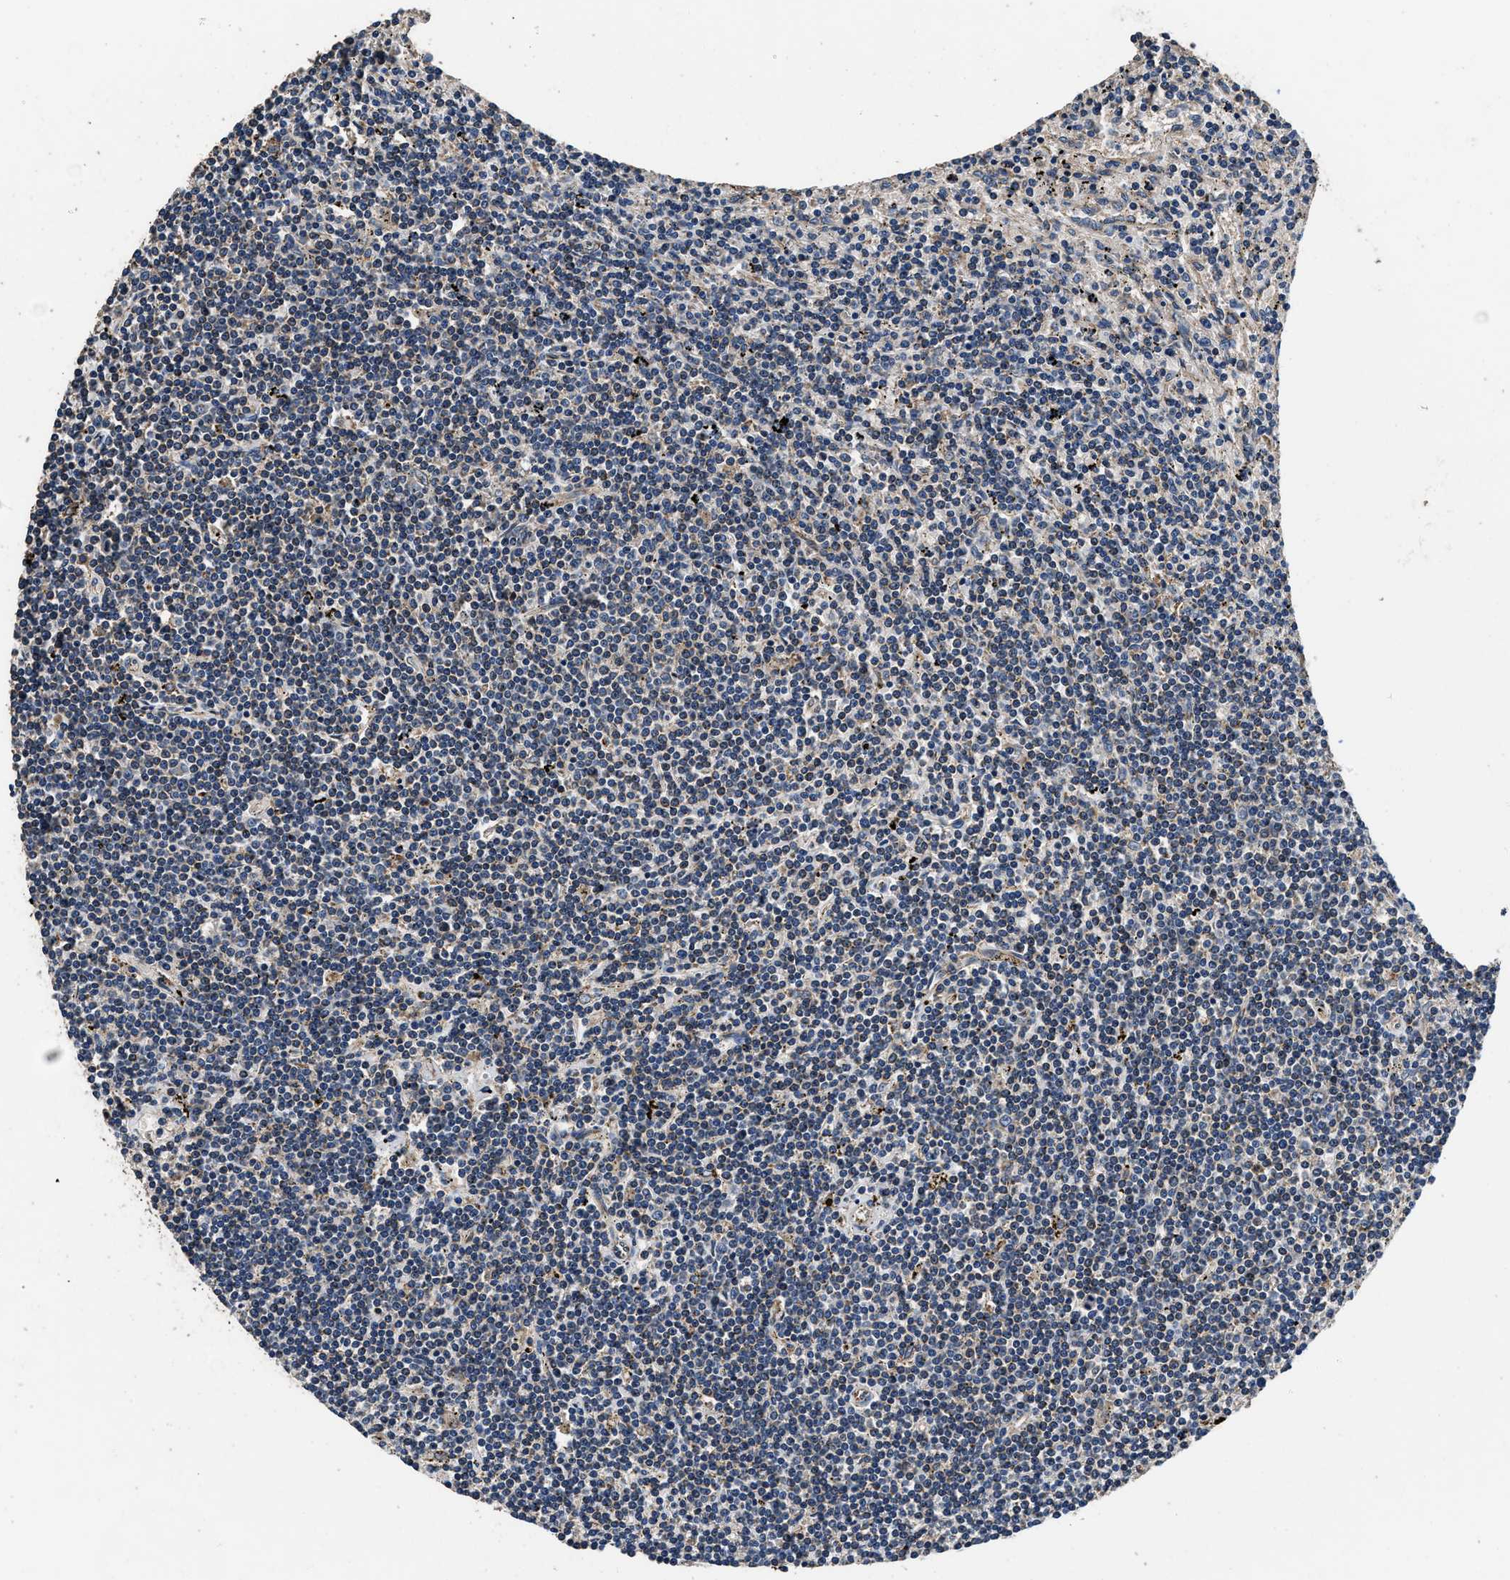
{"staining": {"intensity": "negative", "quantity": "none", "location": "none"}, "tissue": "lymphoma", "cell_type": "Tumor cells", "image_type": "cancer", "snomed": [{"axis": "morphology", "description": "Malignant lymphoma, non-Hodgkin's type, Low grade"}, {"axis": "topography", "description": "Spleen"}], "caption": "Human lymphoma stained for a protein using IHC shows no staining in tumor cells.", "gene": "DHRS7B", "patient": {"sex": "male", "age": 76}}